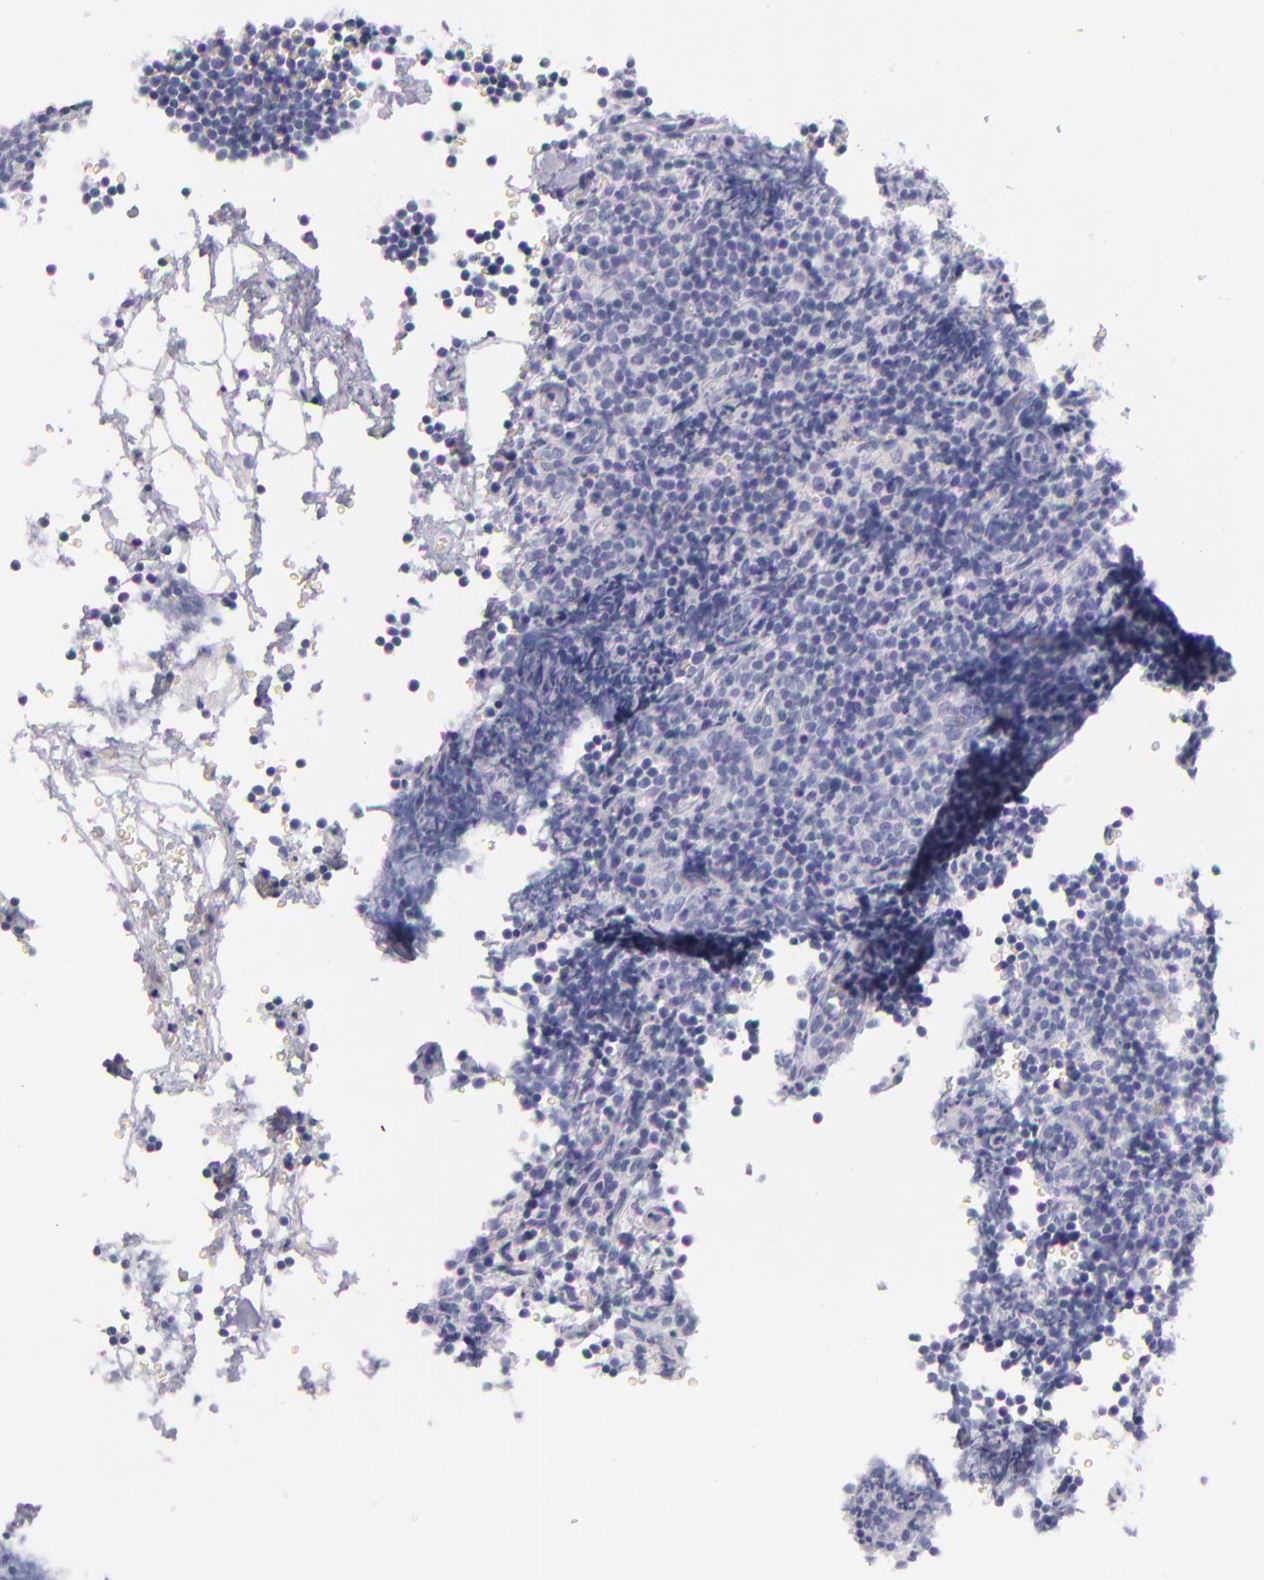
{"staining": {"intensity": "negative", "quantity": "none", "location": "none"}, "tissue": "lymphoma", "cell_type": "Tumor cells", "image_type": "cancer", "snomed": [{"axis": "morphology", "description": "Malignant lymphoma, non-Hodgkin's type, High grade"}, {"axis": "topography", "description": "Lymph node"}], "caption": "High-grade malignant lymphoma, non-Hodgkin's type was stained to show a protein in brown. There is no significant positivity in tumor cells. (Immunohistochemistry, brightfield microscopy, high magnification).", "gene": "TPSD1", "patient": {"sex": "female", "age": 58}}